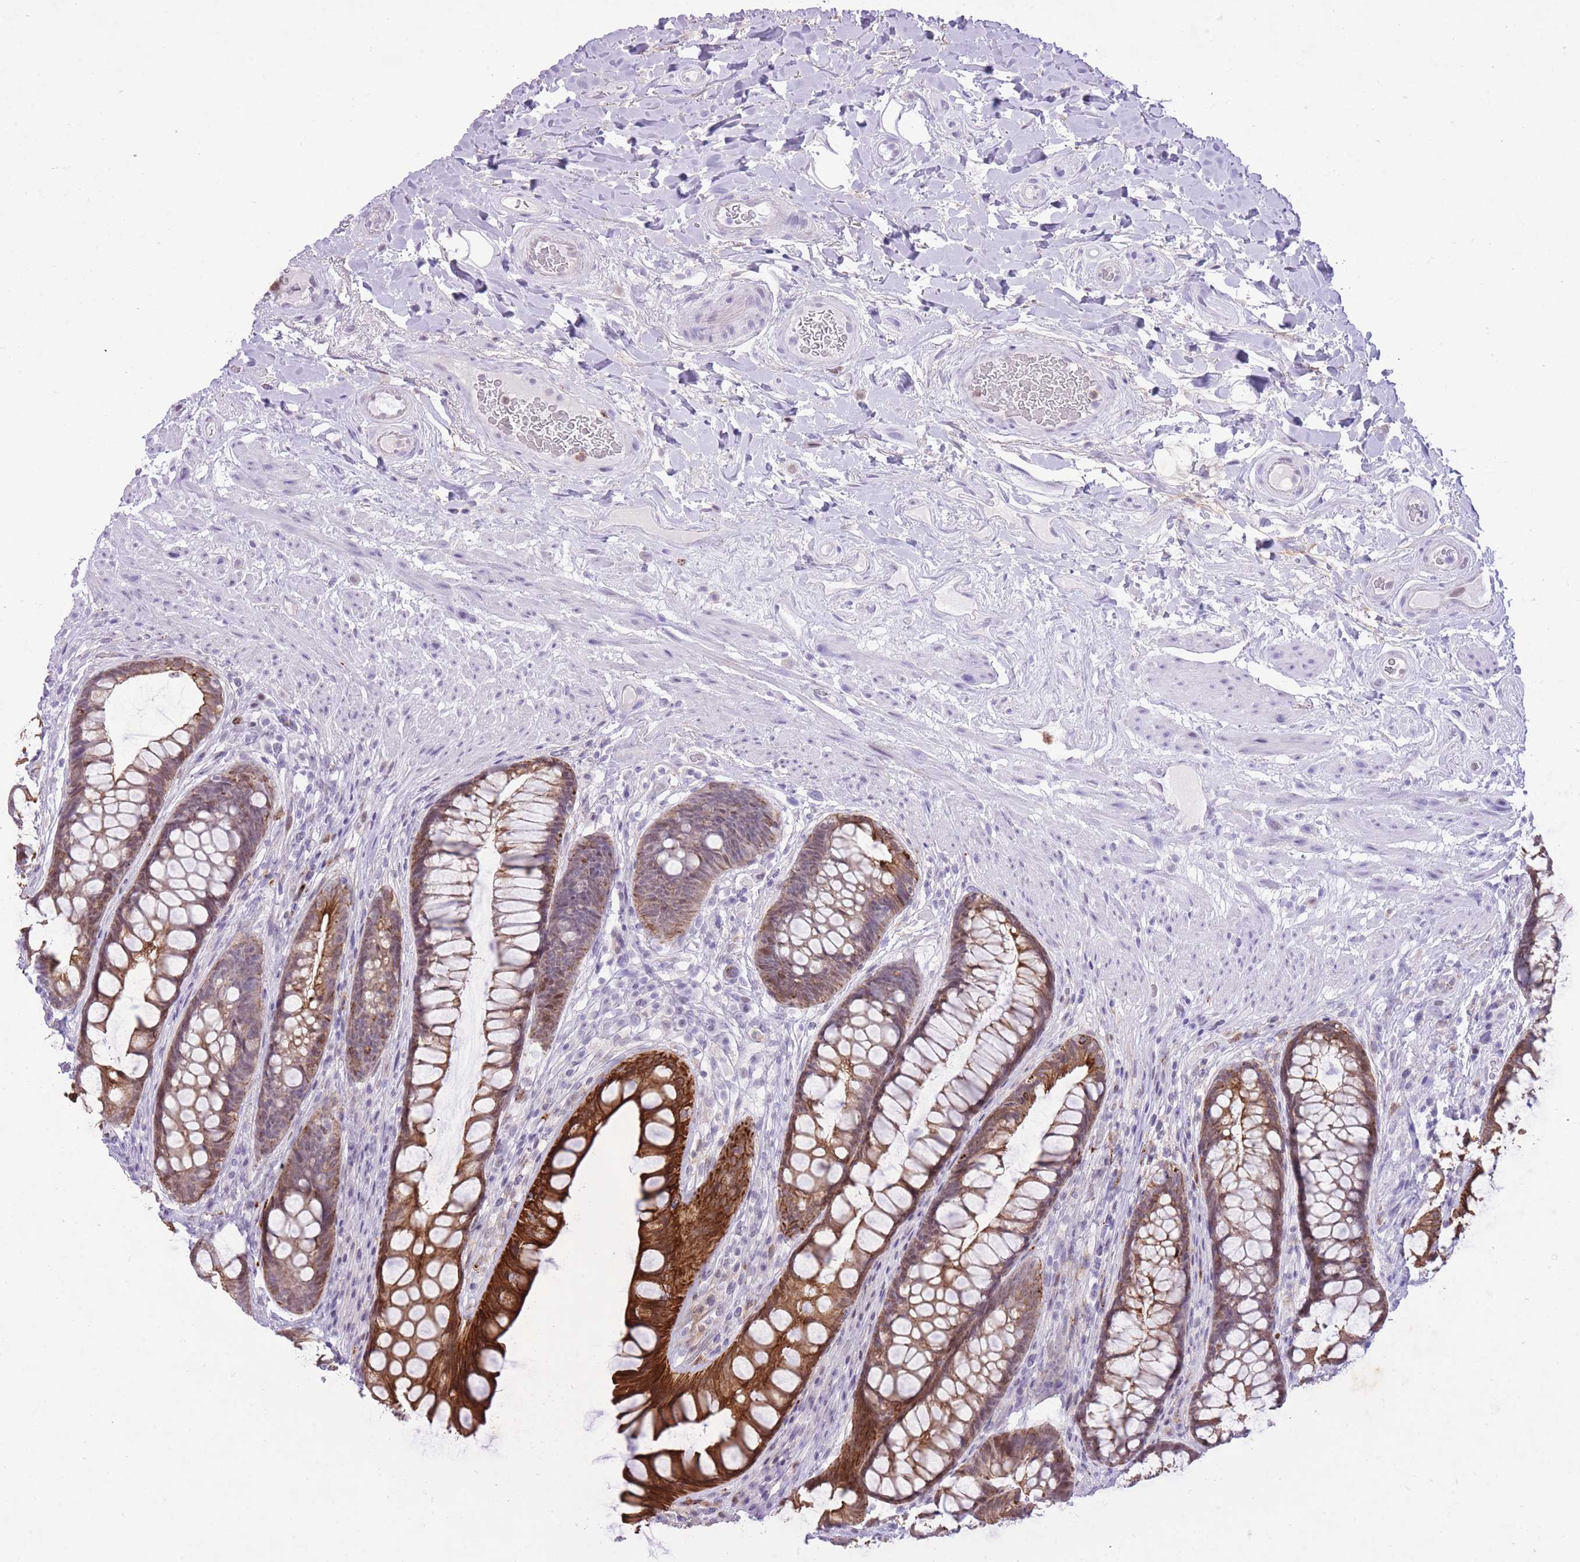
{"staining": {"intensity": "strong", "quantity": ">75%", "location": "cytoplasmic/membranous"}, "tissue": "rectum", "cell_type": "Glandular cells", "image_type": "normal", "snomed": [{"axis": "morphology", "description": "Normal tissue, NOS"}, {"axis": "topography", "description": "Rectum"}], "caption": "High-magnification brightfield microscopy of normal rectum stained with DAB (brown) and counterstained with hematoxylin (blue). glandular cells exhibit strong cytoplasmic/membranous staining is present in about>75% of cells.", "gene": "MEIS3", "patient": {"sex": "male", "age": 74}}